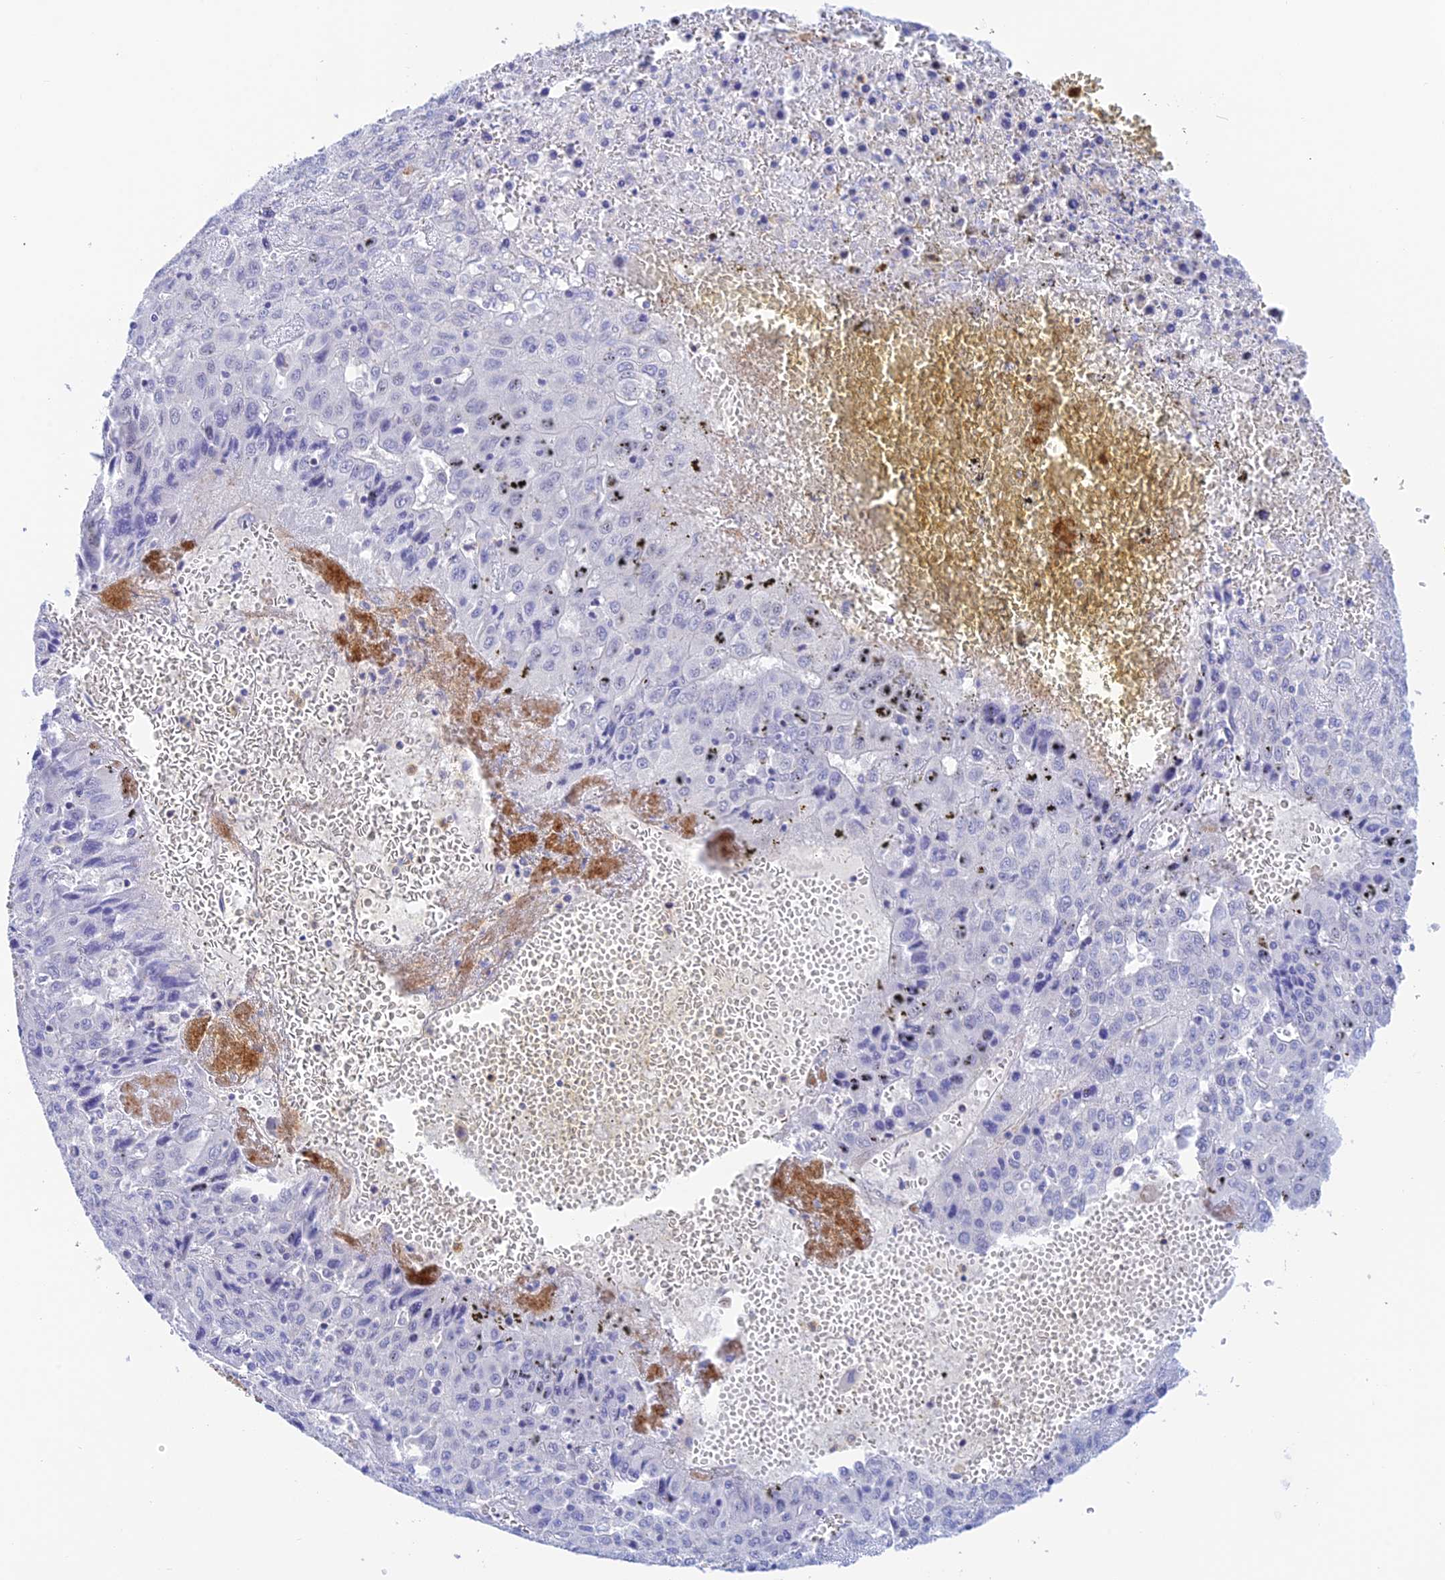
{"staining": {"intensity": "negative", "quantity": "none", "location": "none"}, "tissue": "liver cancer", "cell_type": "Tumor cells", "image_type": "cancer", "snomed": [{"axis": "morphology", "description": "Carcinoma, Hepatocellular, NOS"}, {"axis": "topography", "description": "Liver"}], "caption": "Immunohistochemical staining of hepatocellular carcinoma (liver) demonstrates no significant staining in tumor cells.", "gene": "ZDHHC16", "patient": {"sex": "female", "age": 53}}